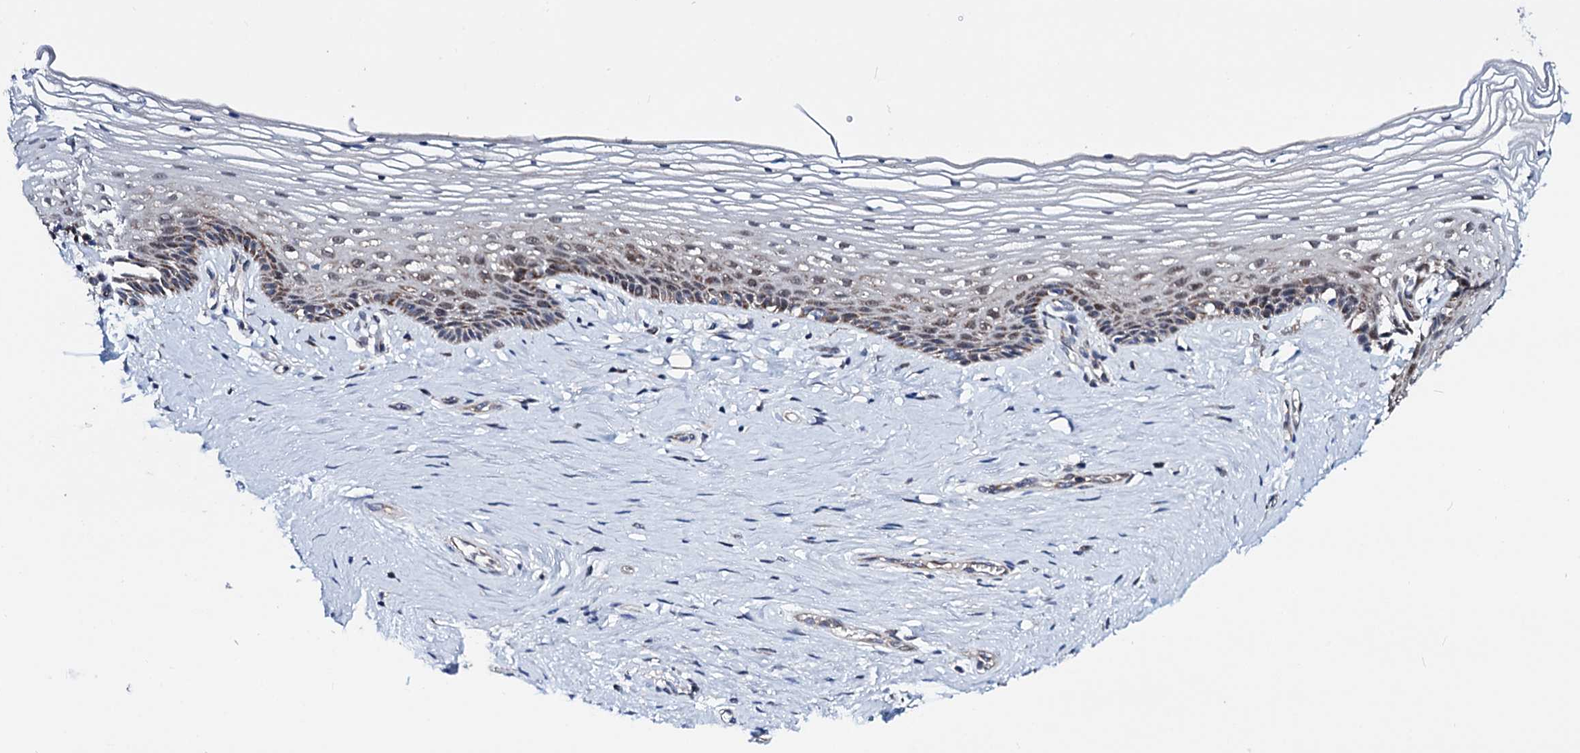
{"staining": {"intensity": "moderate", "quantity": "25%-75%", "location": "cytoplasmic/membranous,nuclear"}, "tissue": "vagina", "cell_type": "Squamous epithelial cells", "image_type": "normal", "snomed": [{"axis": "morphology", "description": "Normal tissue, NOS"}, {"axis": "topography", "description": "Vagina"}], "caption": "Immunohistochemical staining of unremarkable vagina demonstrates medium levels of moderate cytoplasmic/membranous,nuclear positivity in about 25%-75% of squamous epithelial cells.", "gene": "COA4", "patient": {"sex": "female", "age": 46}}